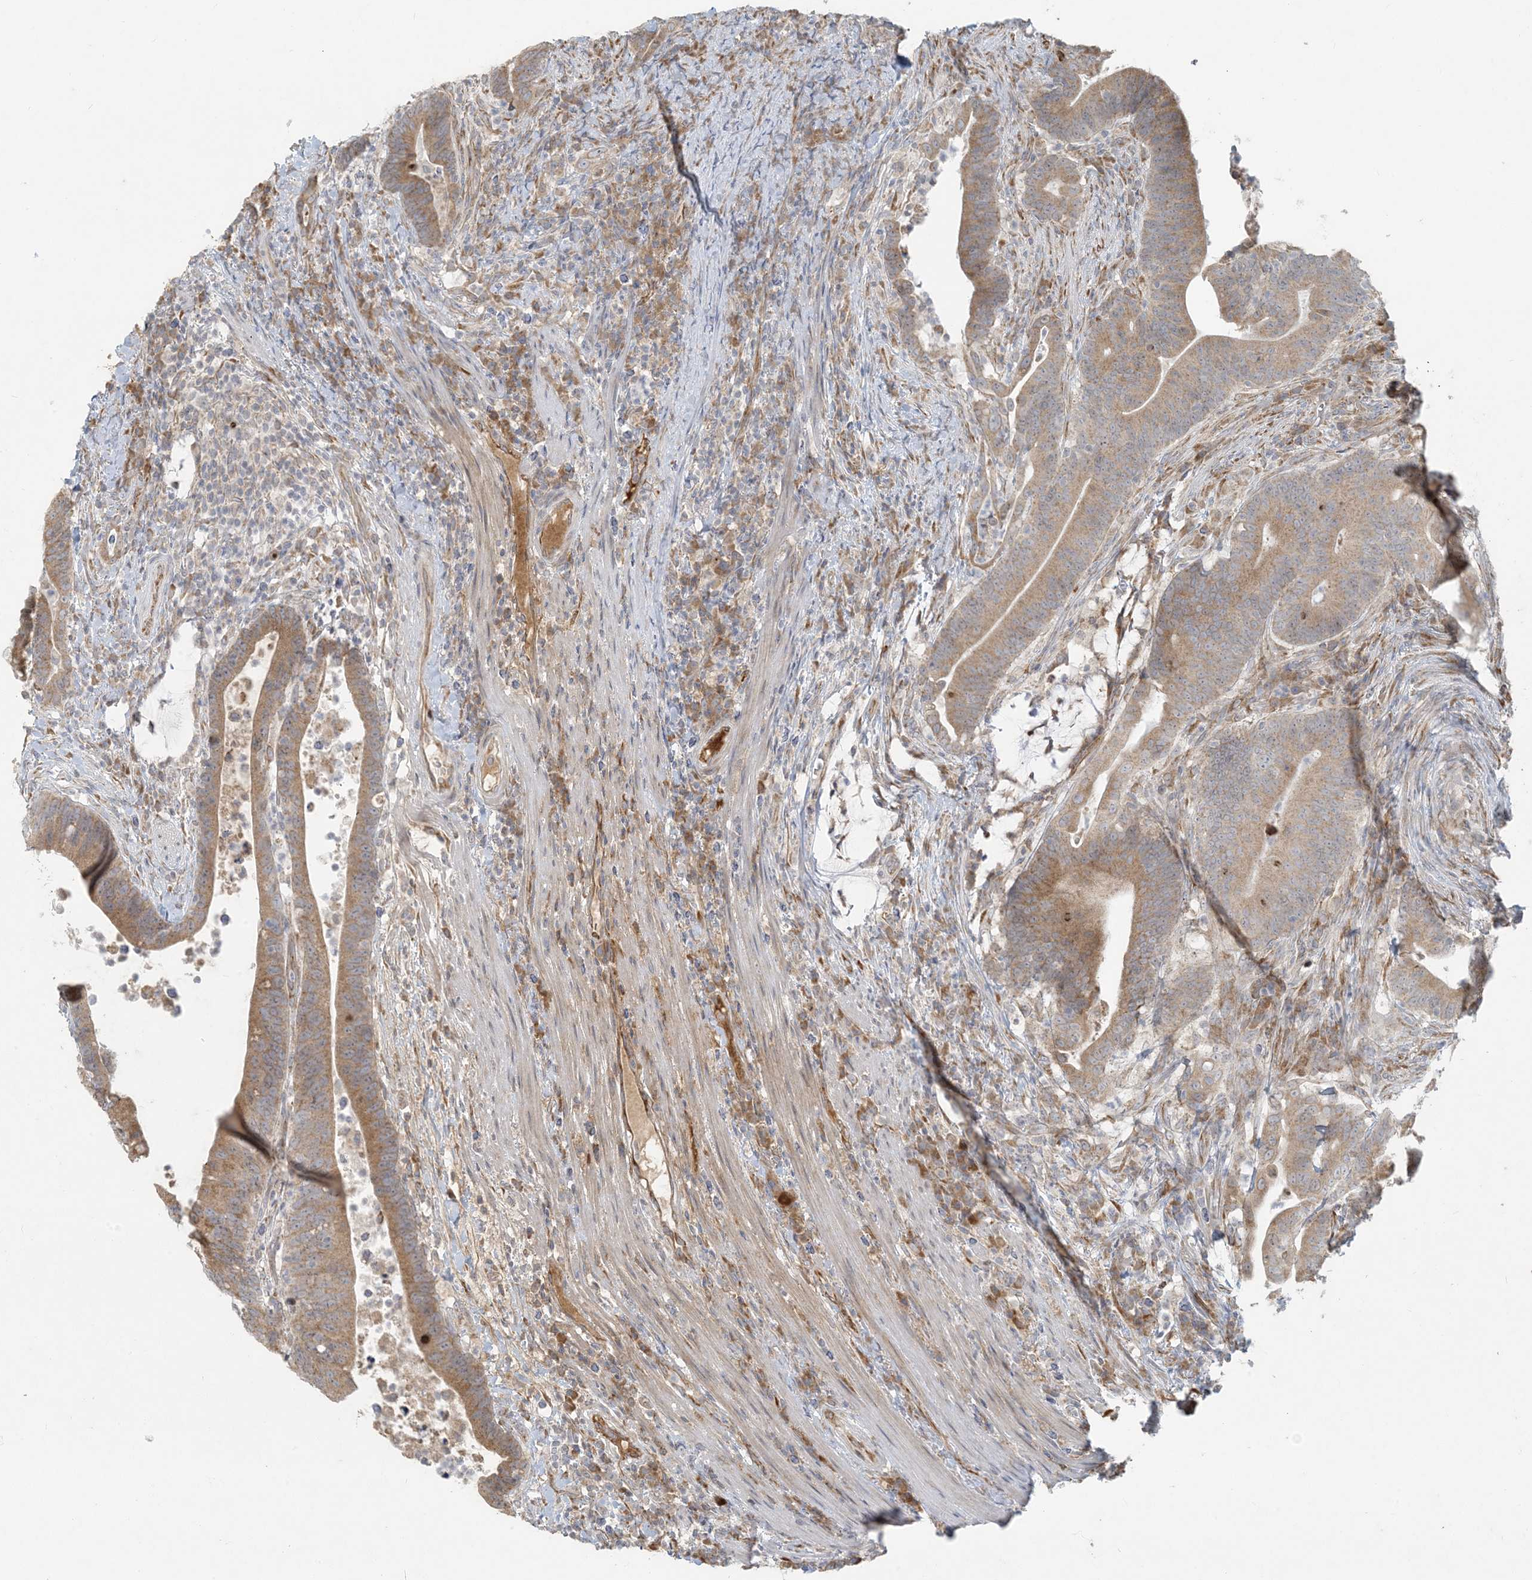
{"staining": {"intensity": "moderate", "quantity": ">75%", "location": "cytoplasmic/membranous"}, "tissue": "colorectal cancer", "cell_type": "Tumor cells", "image_type": "cancer", "snomed": [{"axis": "morphology", "description": "Adenocarcinoma, NOS"}, {"axis": "topography", "description": "Colon"}], "caption": "The photomicrograph reveals staining of colorectal adenocarcinoma, revealing moderate cytoplasmic/membranous protein staining (brown color) within tumor cells.", "gene": "HACL1", "patient": {"sex": "female", "age": 66}}